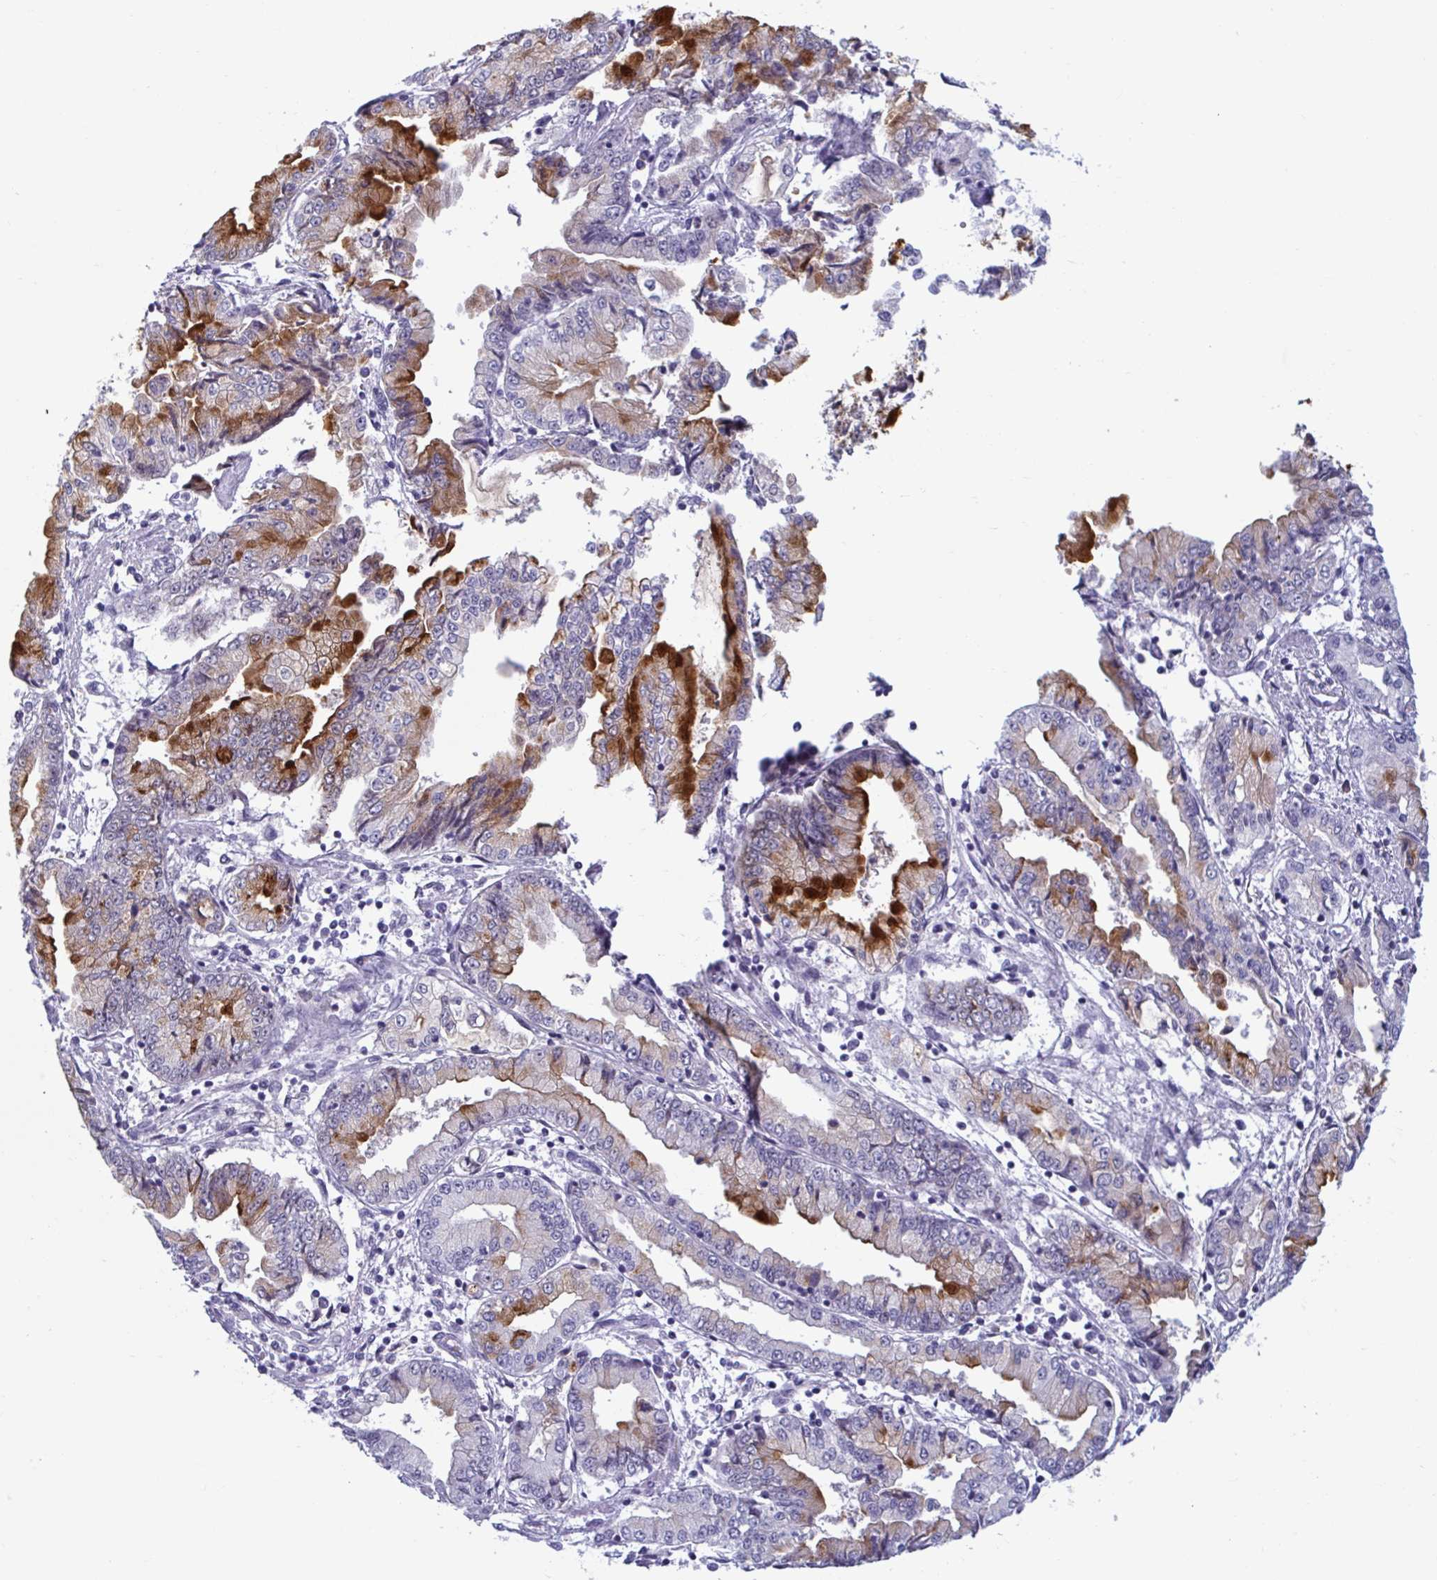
{"staining": {"intensity": "strong", "quantity": "25%-75%", "location": "cytoplasmic/membranous"}, "tissue": "stomach cancer", "cell_type": "Tumor cells", "image_type": "cancer", "snomed": [{"axis": "morphology", "description": "Adenocarcinoma, NOS"}, {"axis": "topography", "description": "Stomach, upper"}], "caption": "A high-resolution image shows IHC staining of stomach cancer, which reveals strong cytoplasmic/membranous expression in approximately 25%-75% of tumor cells.", "gene": "MSMB", "patient": {"sex": "female", "age": 74}}